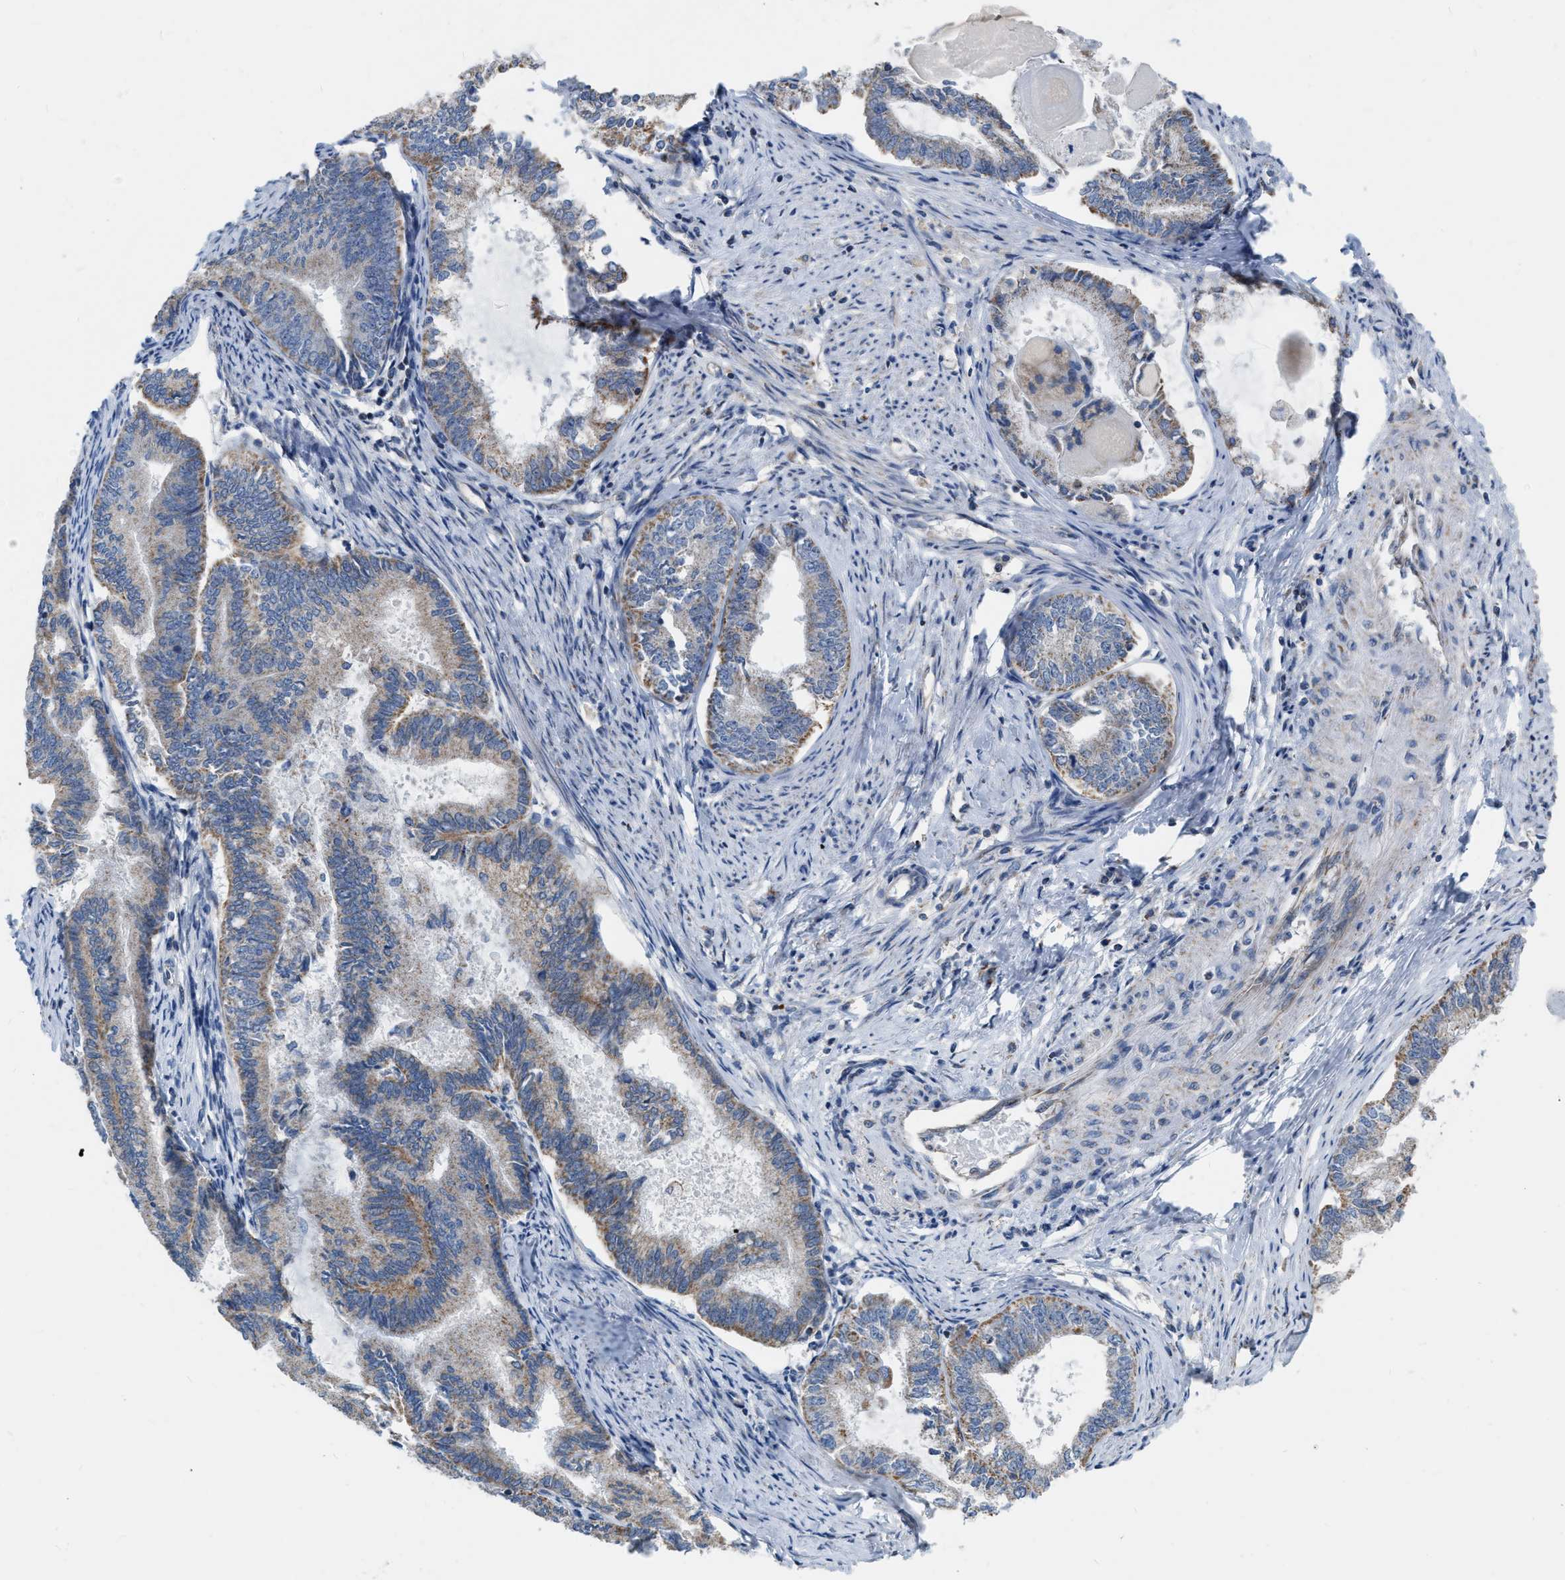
{"staining": {"intensity": "weak", "quantity": "25%-75%", "location": "cytoplasmic/membranous"}, "tissue": "endometrial cancer", "cell_type": "Tumor cells", "image_type": "cancer", "snomed": [{"axis": "morphology", "description": "Adenocarcinoma, NOS"}, {"axis": "topography", "description": "Endometrium"}], "caption": "Tumor cells demonstrate low levels of weak cytoplasmic/membranous staining in about 25%-75% of cells in human endometrial adenocarcinoma.", "gene": "DDX56", "patient": {"sex": "female", "age": 86}}